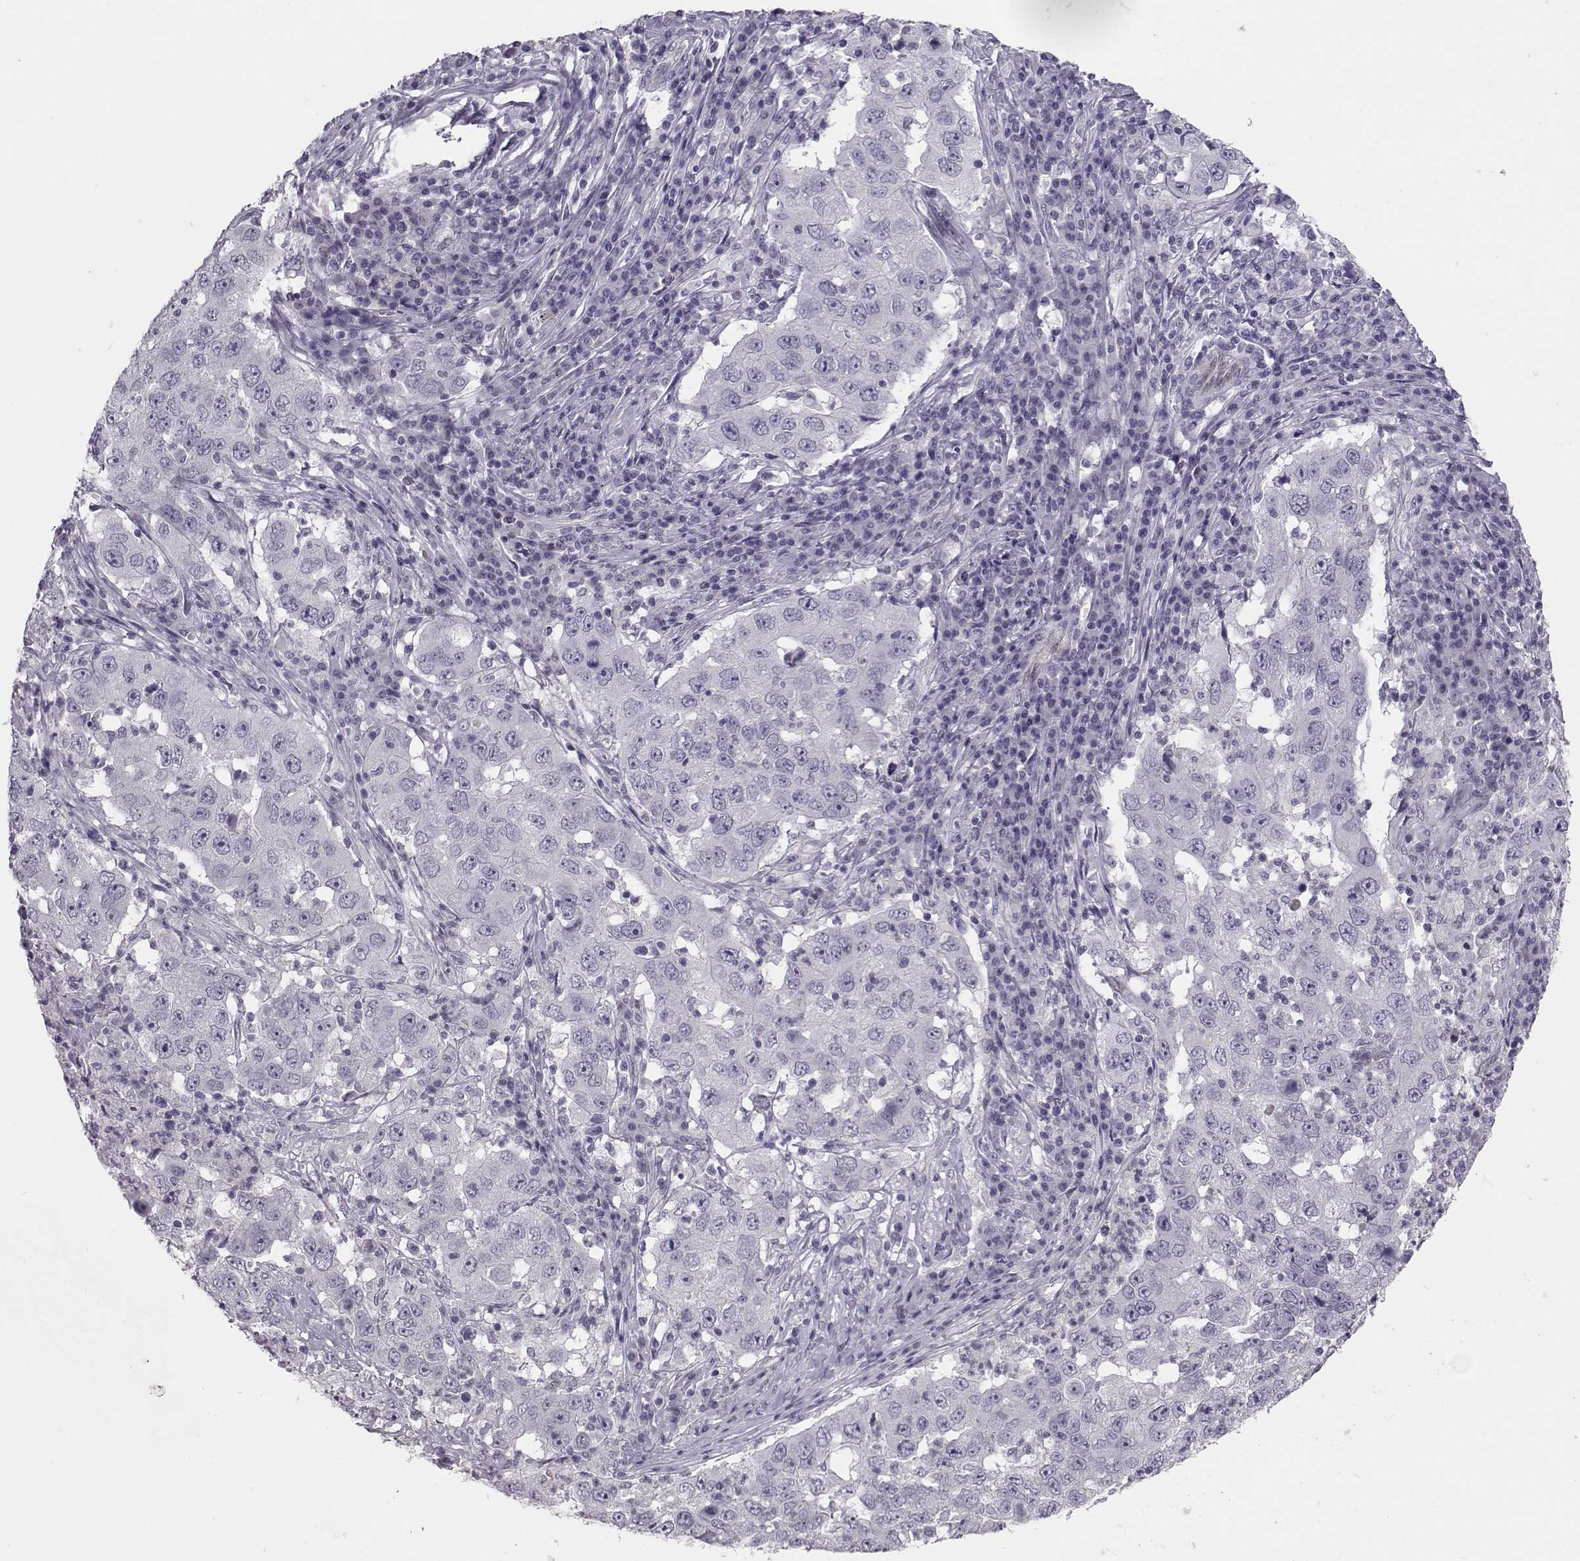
{"staining": {"intensity": "negative", "quantity": "none", "location": "none"}, "tissue": "lung cancer", "cell_type": "Tumor cells", "image_type": "cancer", "snomed": [{"axis": "morphology", "description": "Adenocarcinoma, NOS"}, {"axis": "topography", "description": "Lung"}], "caption": "Lung cancer was stained to show a protein in brown. There is no significant positivity in tumor cells.", "gene": "ASRGL1", "patient": {"sex": "male", "age": 73}}